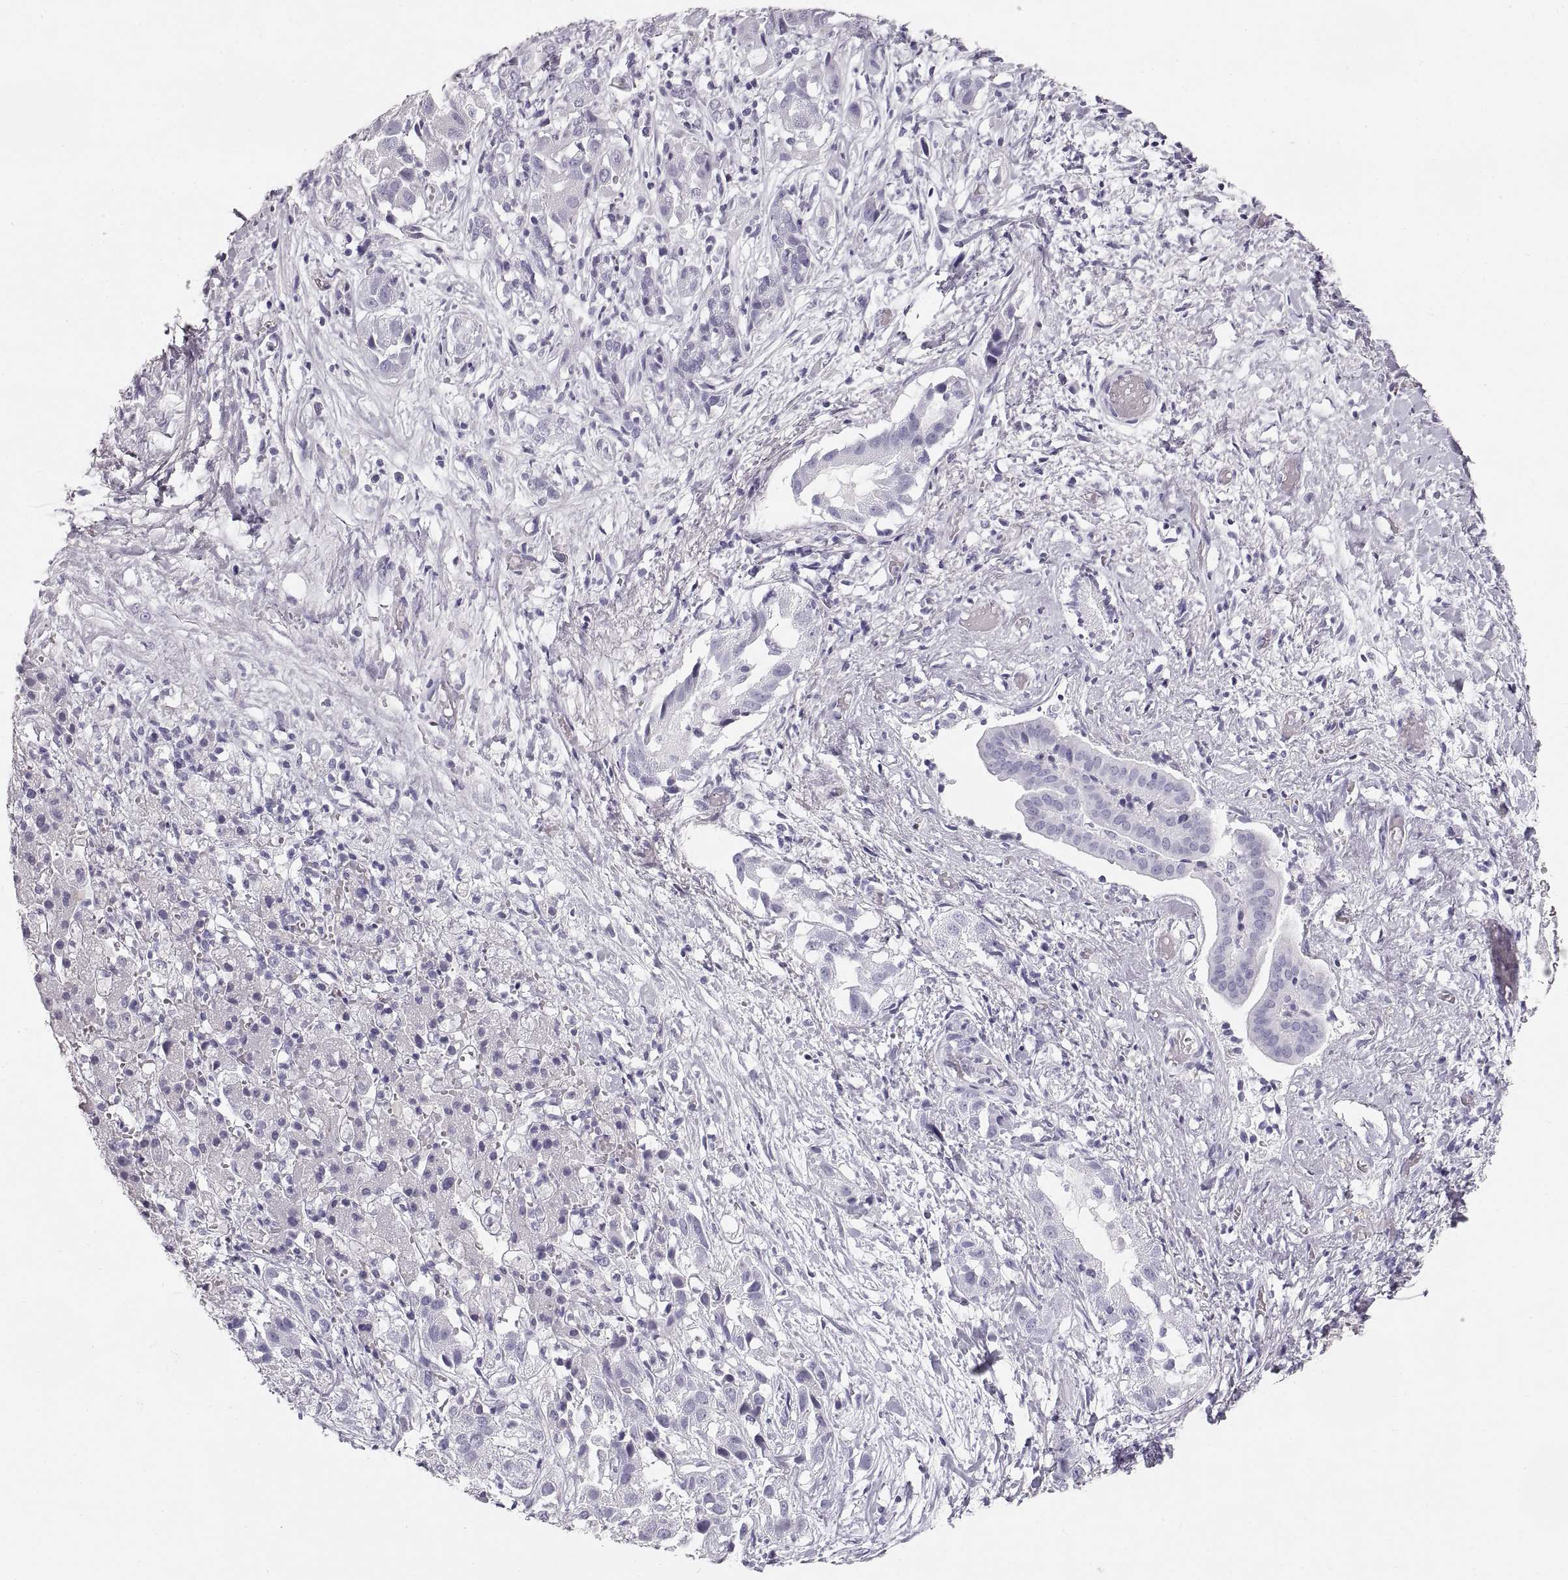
{"staining": {"intensity": "negative", "quantity": "none", "location": "none"}, "tissue": "liver cancer", "cell_type": "Tumor cells", "image_type": "cancer", "snomed": [{"axis": "morphology", "description": "Cholangiocarcinoma"}, {"axis": "topography", "description": "Liver"}], "caption": "High power microscopy photomicrograph of an immunohistochemistry (IHC) micrograph of liver cancer, revealing no significant expression in tumor cells.", "gene": "CRYAA", "patient": {"sex": "female", "age": 52}}